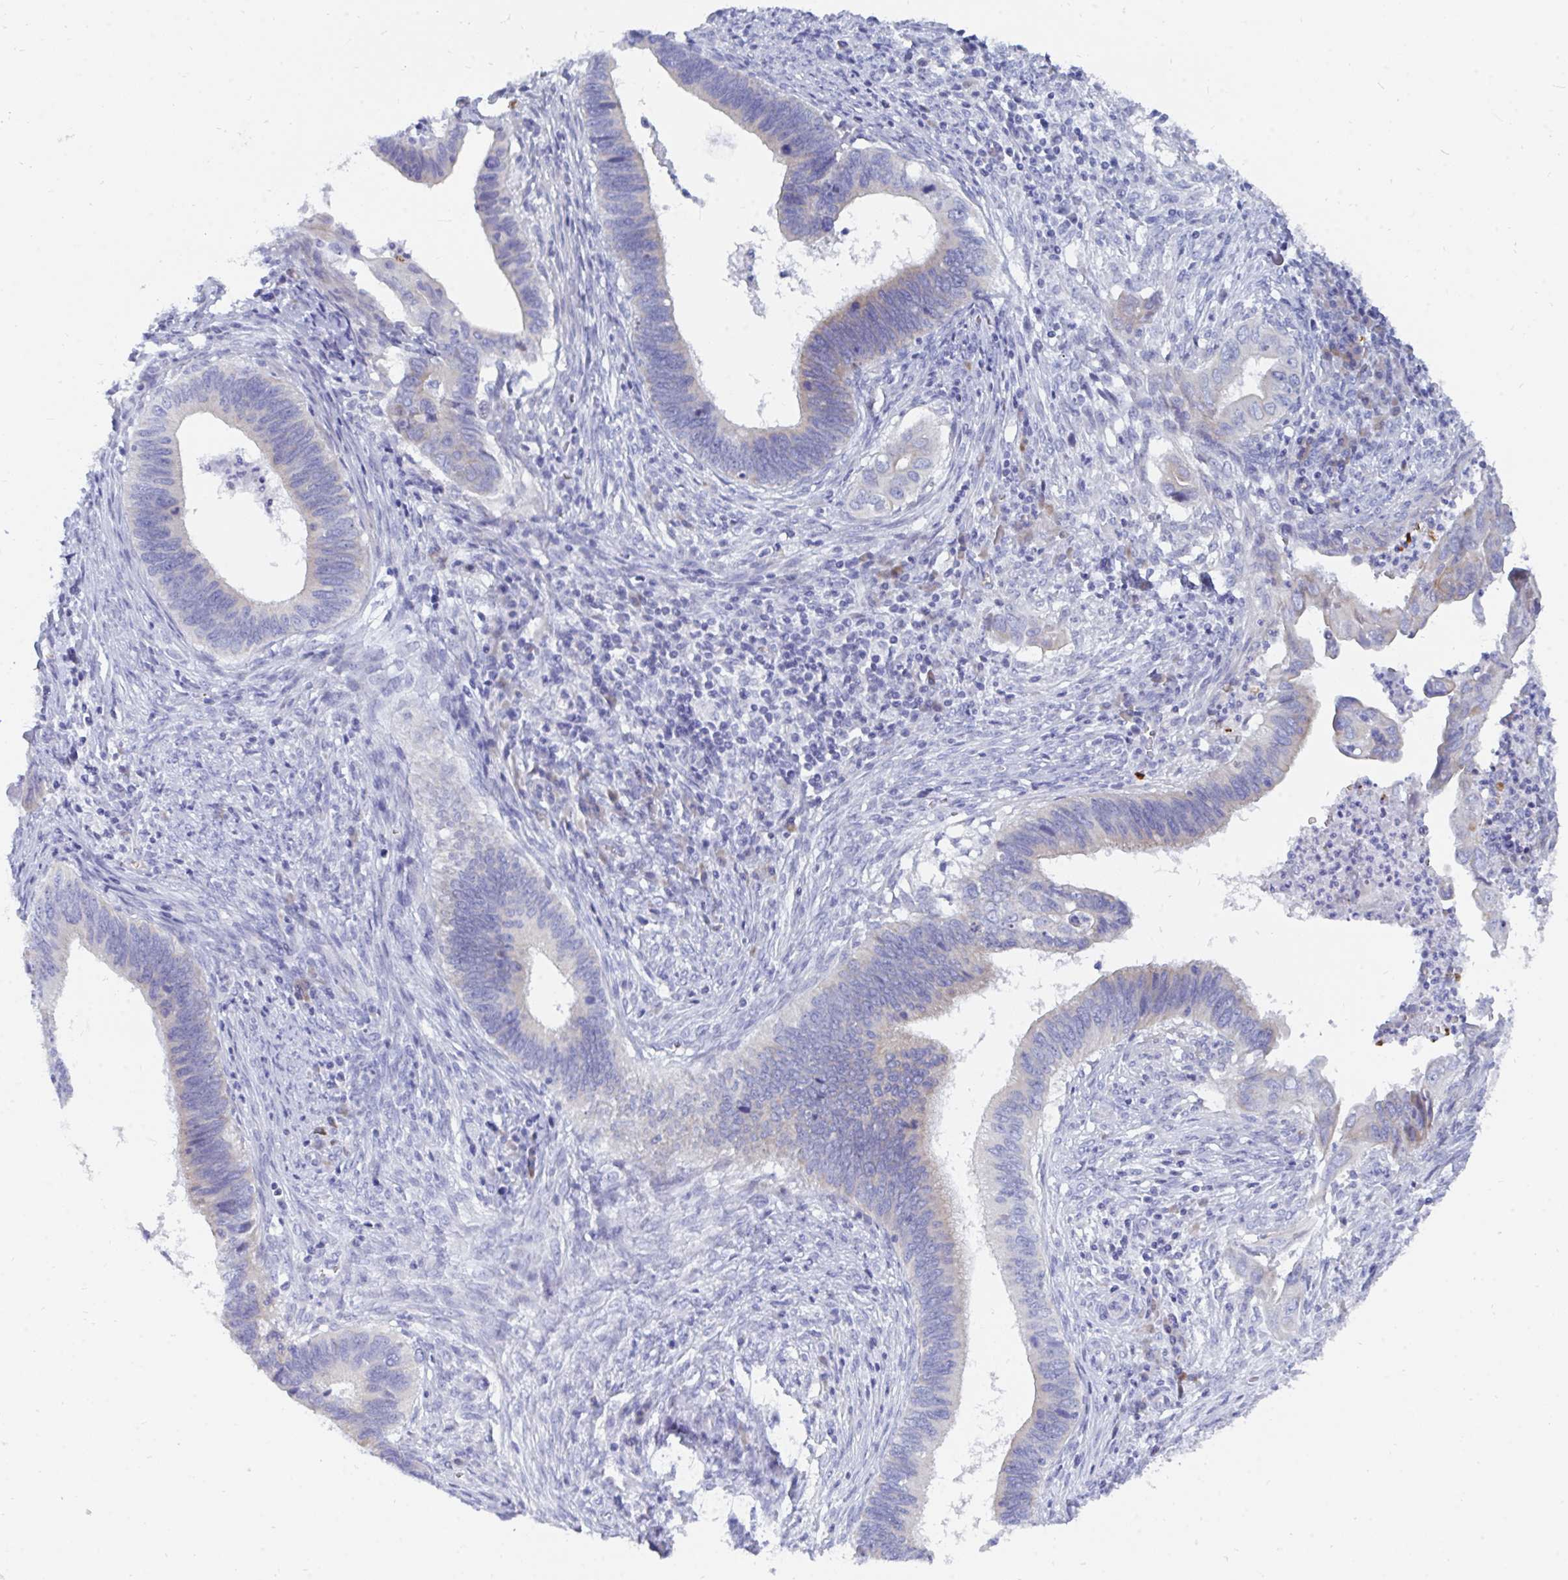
{"staining": {"intensity": "negative", "quantity": "none", "location": "none"}, "tissue": "cervical cancer", "cell_type": "Tumor cells", "image_type": "cancer", "snomed": [{"axis": "morphology", "description": "Adenocarcinoma, NOS"}, {"axis": "topography", "description": "Cervix"}], "caption": "Immunohistochemistry (IHC) photomicrograph of neoplastic tissue: cervical cancer (adenocarcinoma) stained with DAB shows no significant protein staining in tumor cells.", "gene": "MROH2B", "patient": {"sex": "female", "age": 42}}